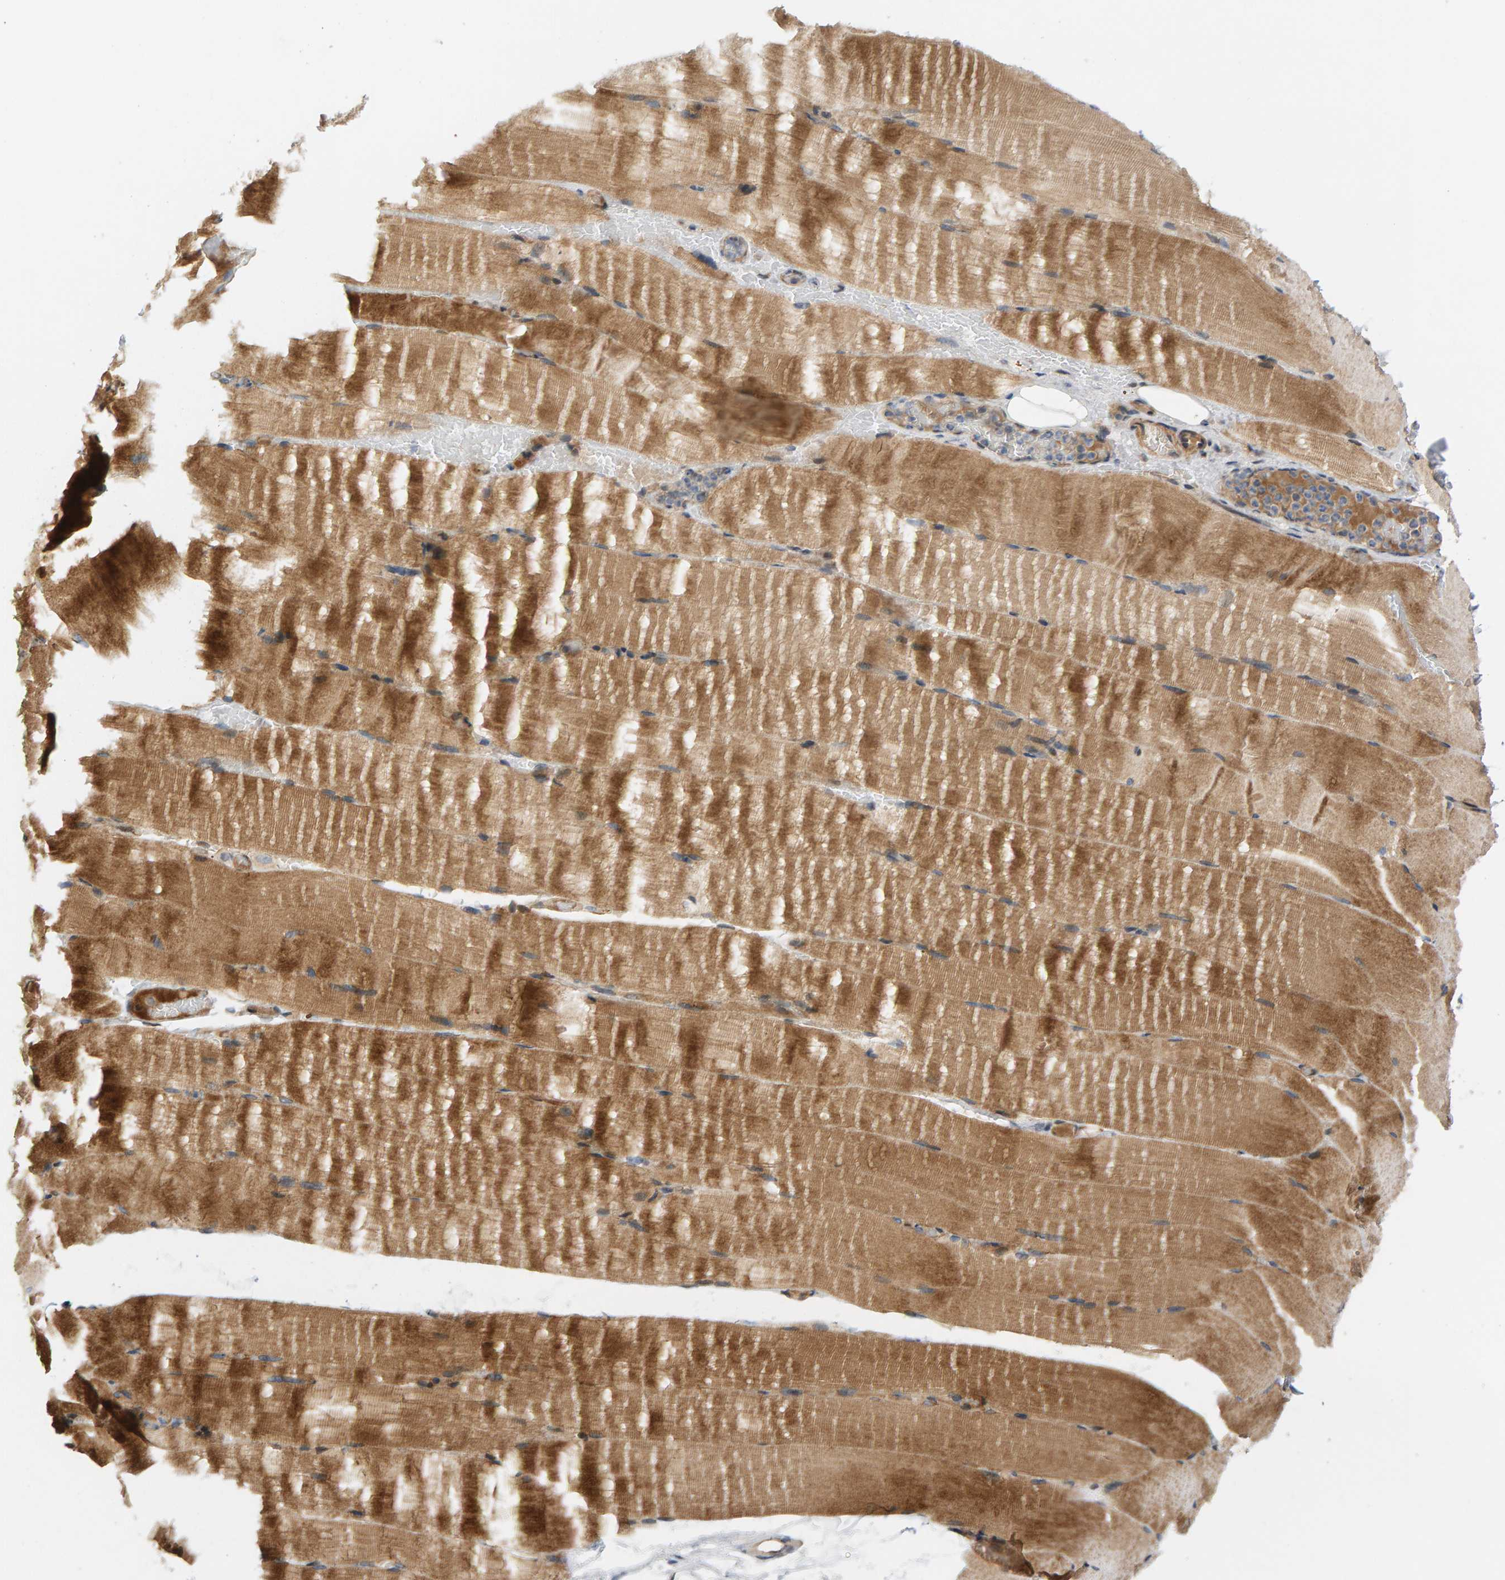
{"staining": {"intensity": "moderate", "quantity": ">75%", "location": "cytoplasmic/membranous"}, "tissue": "skeletal muscle", "cell_type": "Myocytes", "image_type": "normal", "snomed": [{"axis": "morphology", "description": "Normal tissue, NOS"}, {"axis": "topography", "description": "Skeletal muscle"}, {"axis": "topography", "description": "Parathyroid gland"}], "caption": "A medium amount of moderate cytoplasmic/membranous expression is seen in about >75% of myocytes in benign skeletal muscle.", "gene": "BAHCC1", "patient": {"sex": "female", "age": 37}}